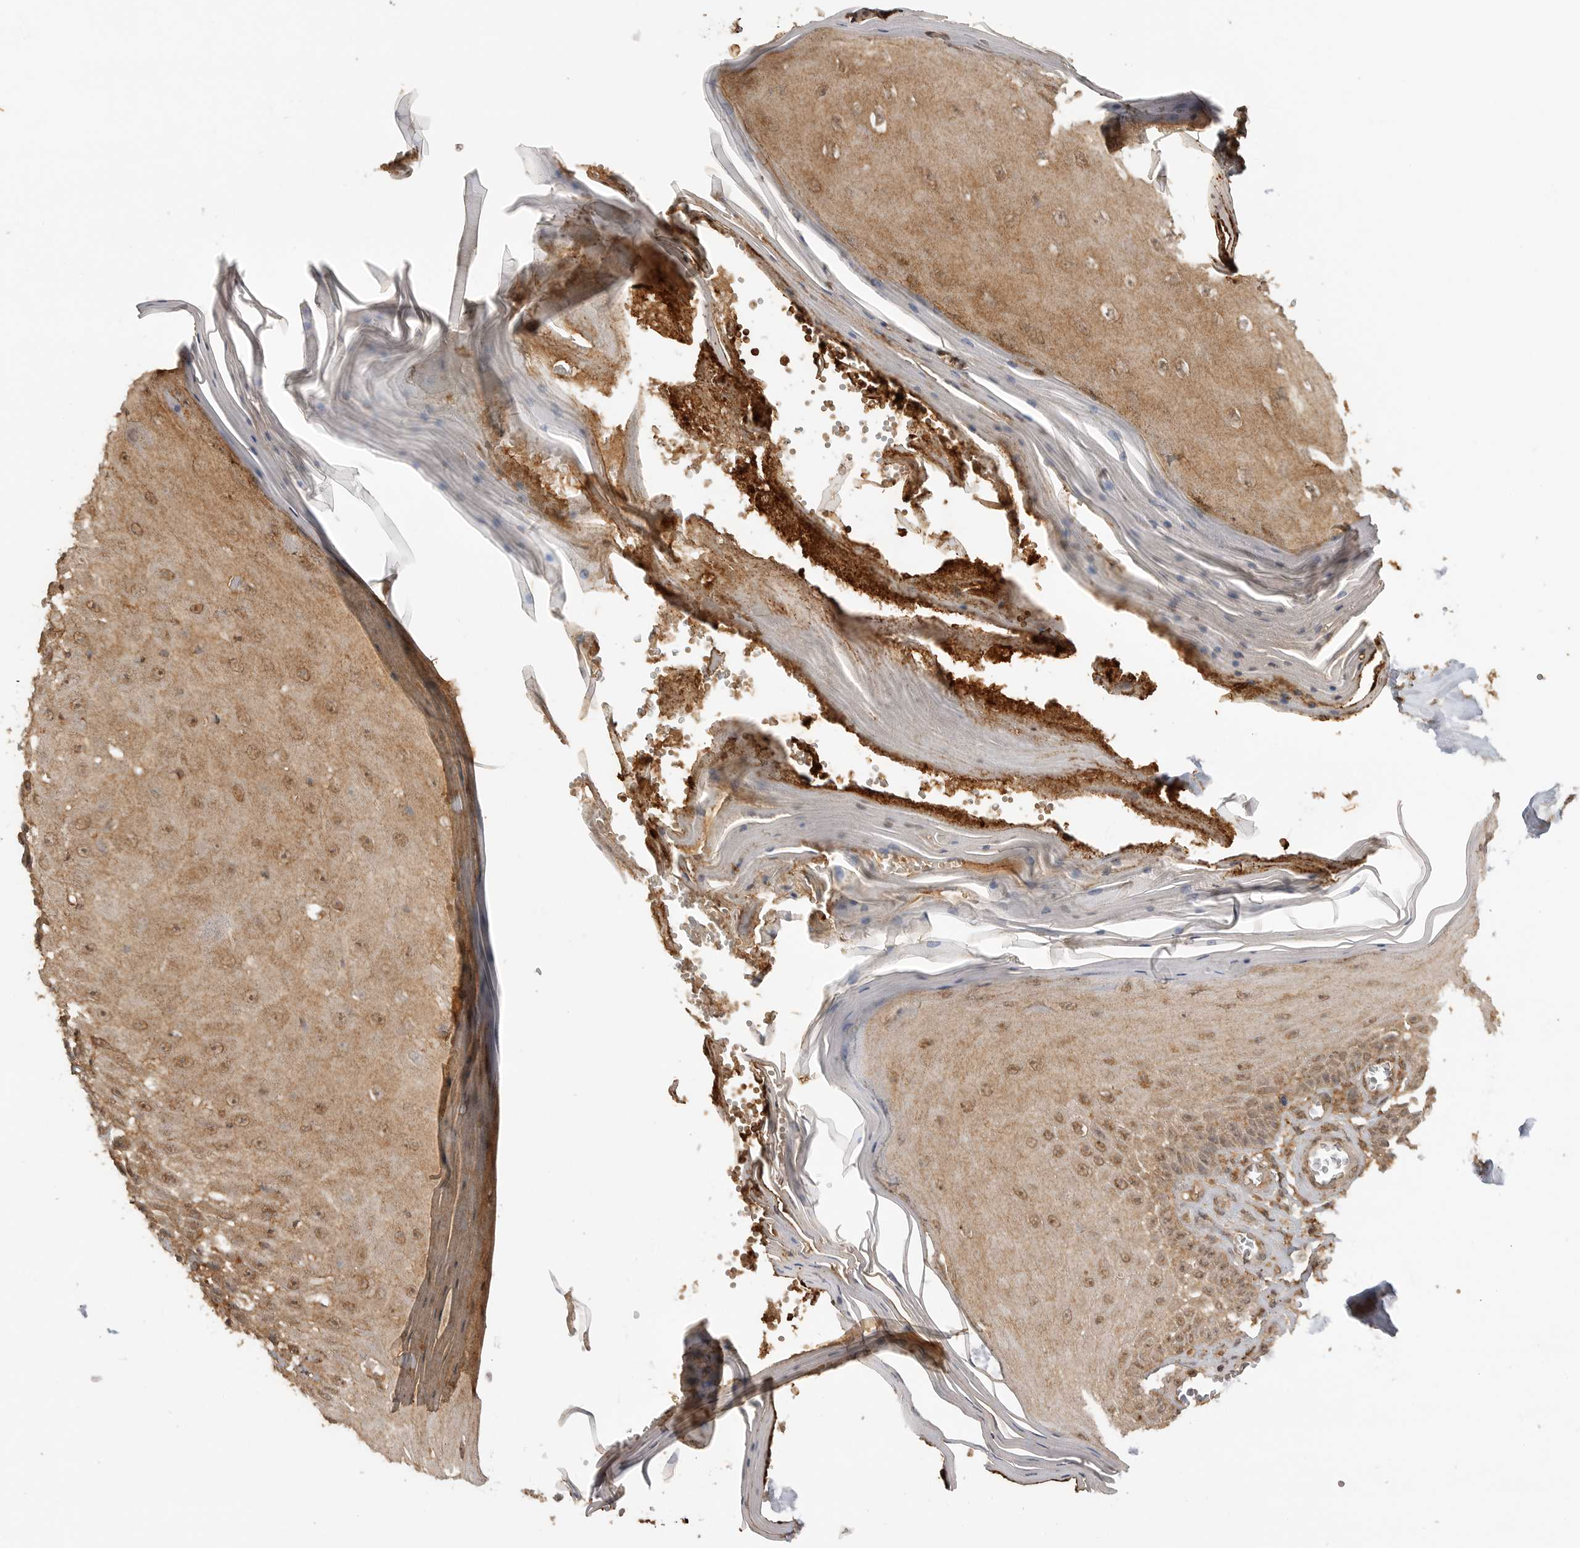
{"staining": {"intensity": "moderate", "quantity": ">75%", "location": "cytoplasmic/membranous,nuclear"}, "tissue": "skin cancer", "cell_type": "Tumor cells", "image_type": "cancer", "snomed": [{"axis": "morphology", "description": "Squamous cell carcinoma, NOS"}, {"axis": "topography", "description": "Skin"}], "caption": "This is an image of immunohistochemistry (IHC) staining of squamous cell carcinoma (skin), which shows moderate positivity in the cytoplasmic/membranous and nuclear of tumor cells.", "gene": "ICOSLG", "patient": {"sex": "female", "age": 73}}